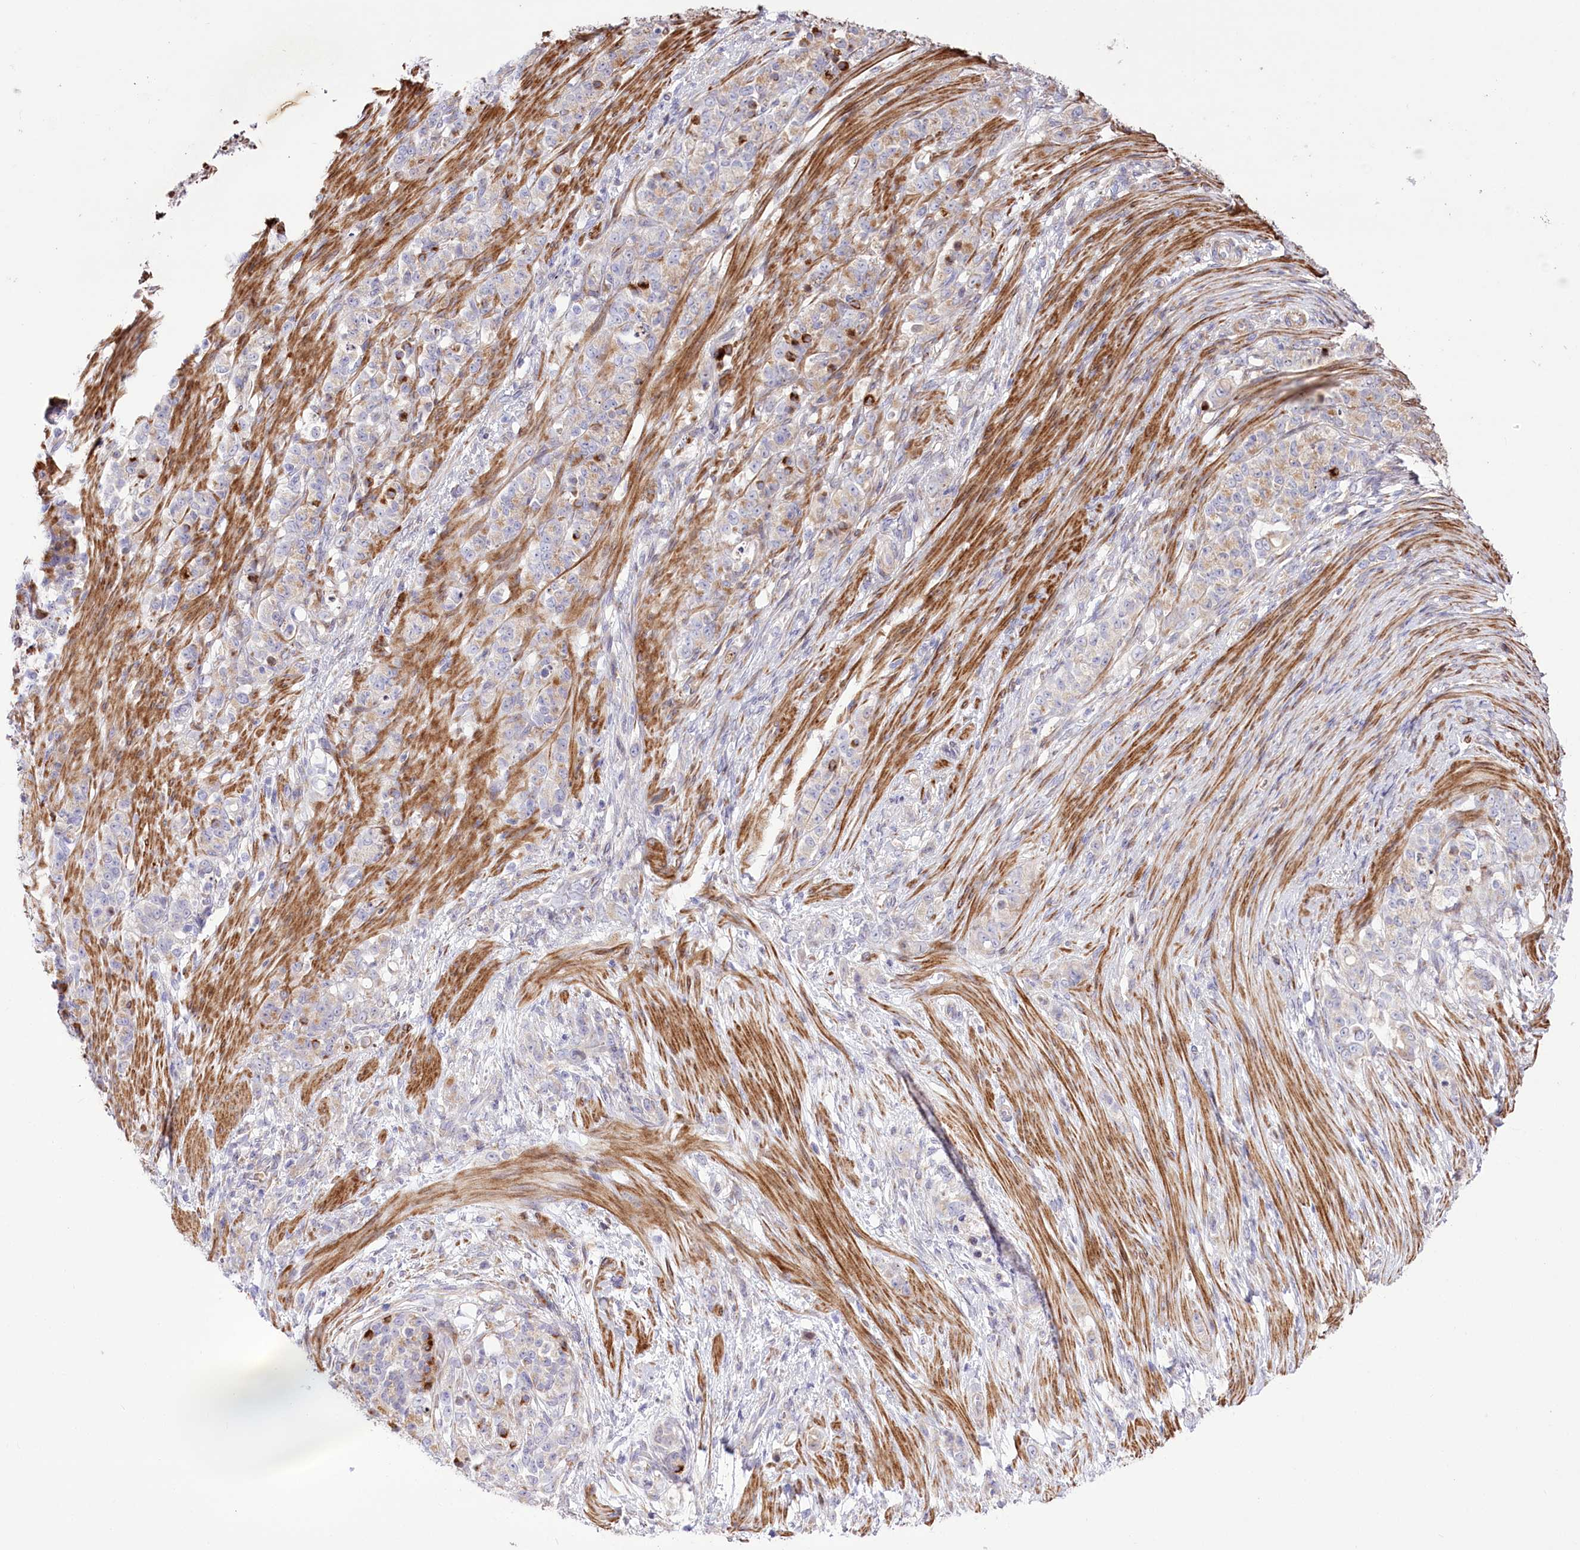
{"staining": {"intensity": "weak", "quantity": "<25%", "location": "cytoplasmic/membranous"}, "tissue": "stomach cancer", "cell_type": "Tumor cells", "image_type": "cancer", "snomed": [{"axis": "morphology", "description": "Adenocarcinoma, NOS"}, {"axis": "topography", "description": "Stomach"}], "caption": "Tumor cells are negative for brown protein staining in stomach cancer (adenocarcinoma).", "gene": "RNF24", "patient": {"sex": "female", "age": 79}}